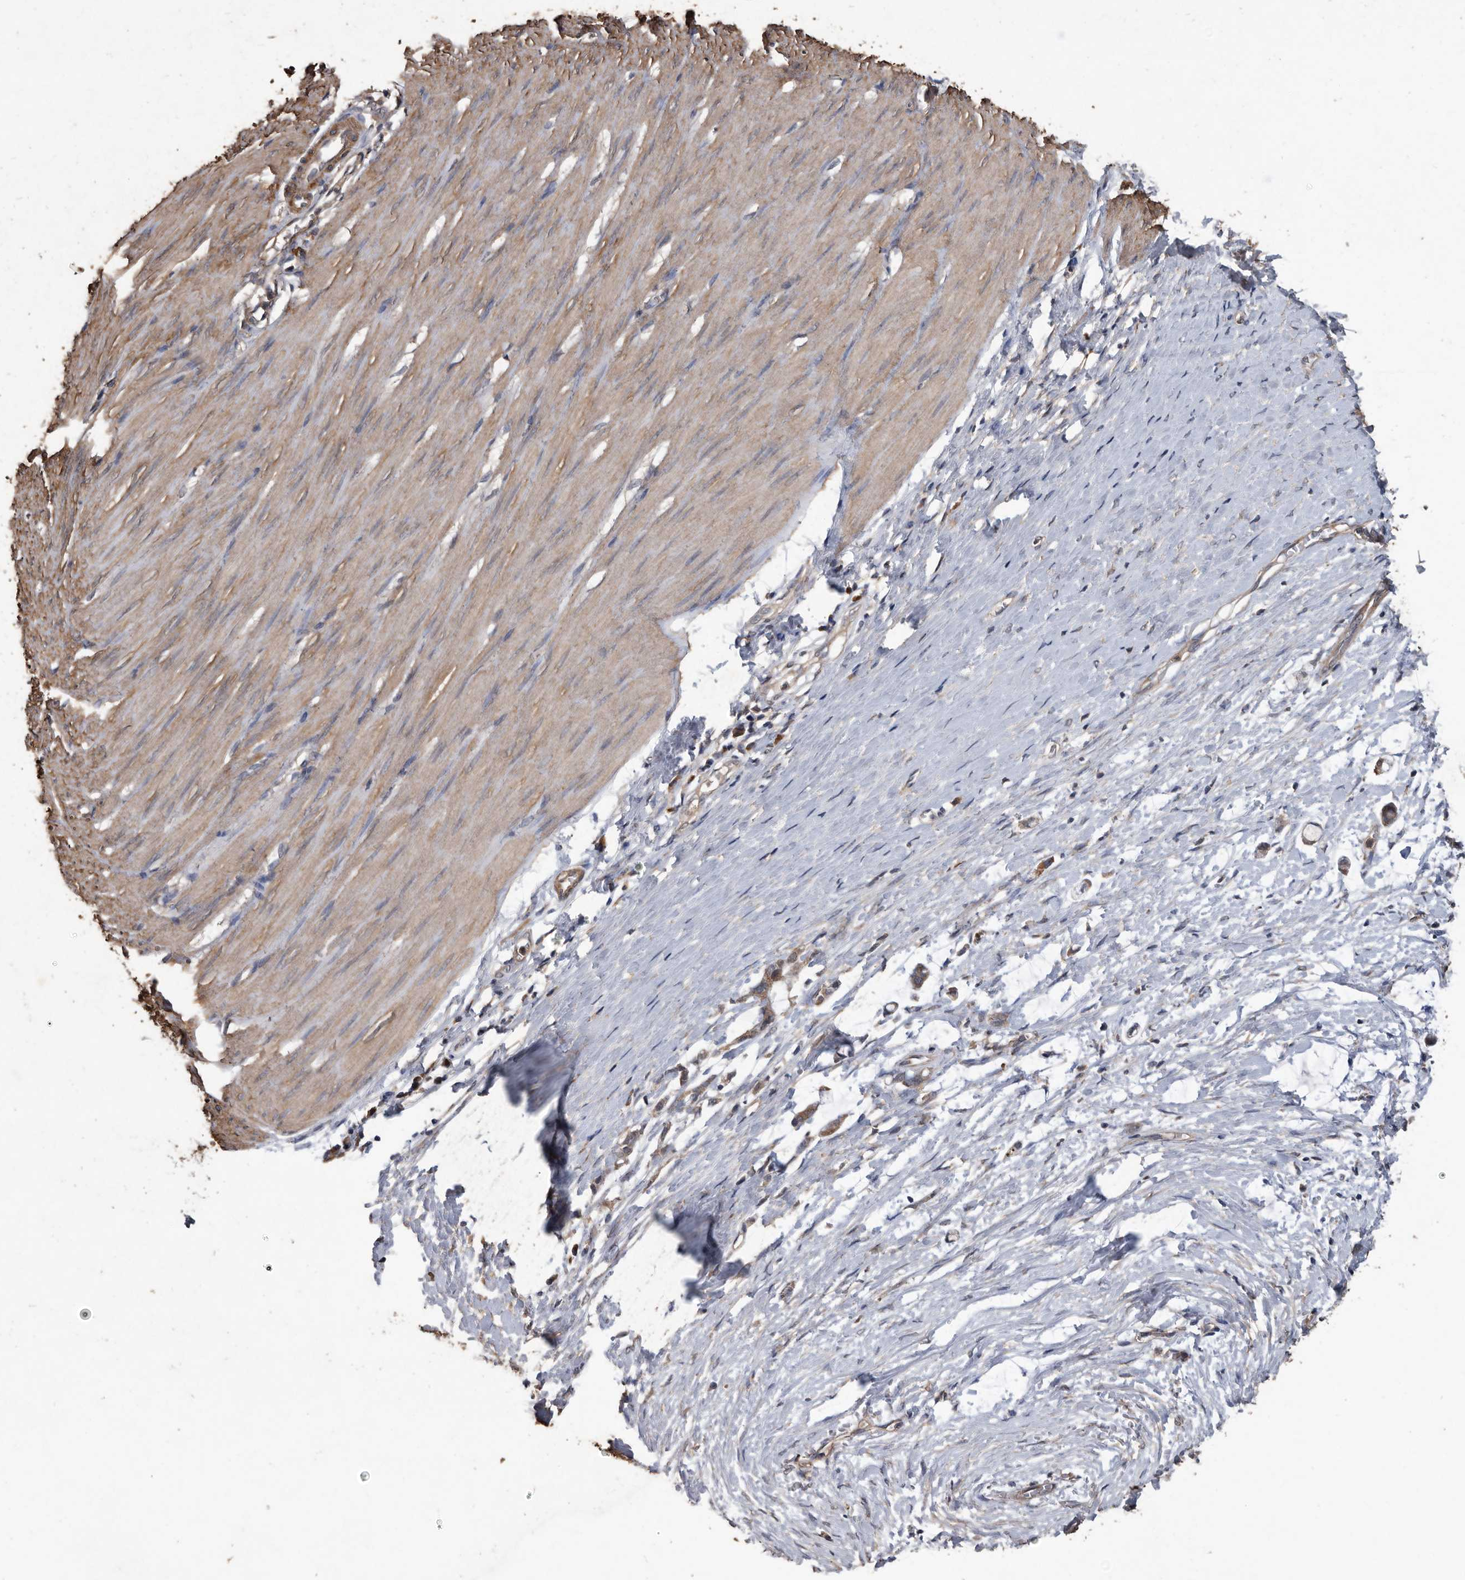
{"staining": {"intensity": "moderate", "quantity": ">75%", "location": "cytoplasmic/membranous"}, "tissue": "smooth muscle", "cell_type": "Smooth muscle cells", "image_type": "normal", "snomed": [{"axis": "morphology", "description": "Normal tissue, NOS"}, {"axis": "morphology", "description": "Adenocarcinoma, NOS"}, {"axis": "topography", "description": "Colon"}, {"axis": "topography", "description": "Peripheral nerve tissue"}], "caption": "About >75% of smooth muscle cells in normal smooth muscle show moderate cytoplasmic/membranous protein positivity as visualized by brown immunohistochemical staining.", "gene": "NRBP1", "patient": {"sex": "male", "age": 14}}